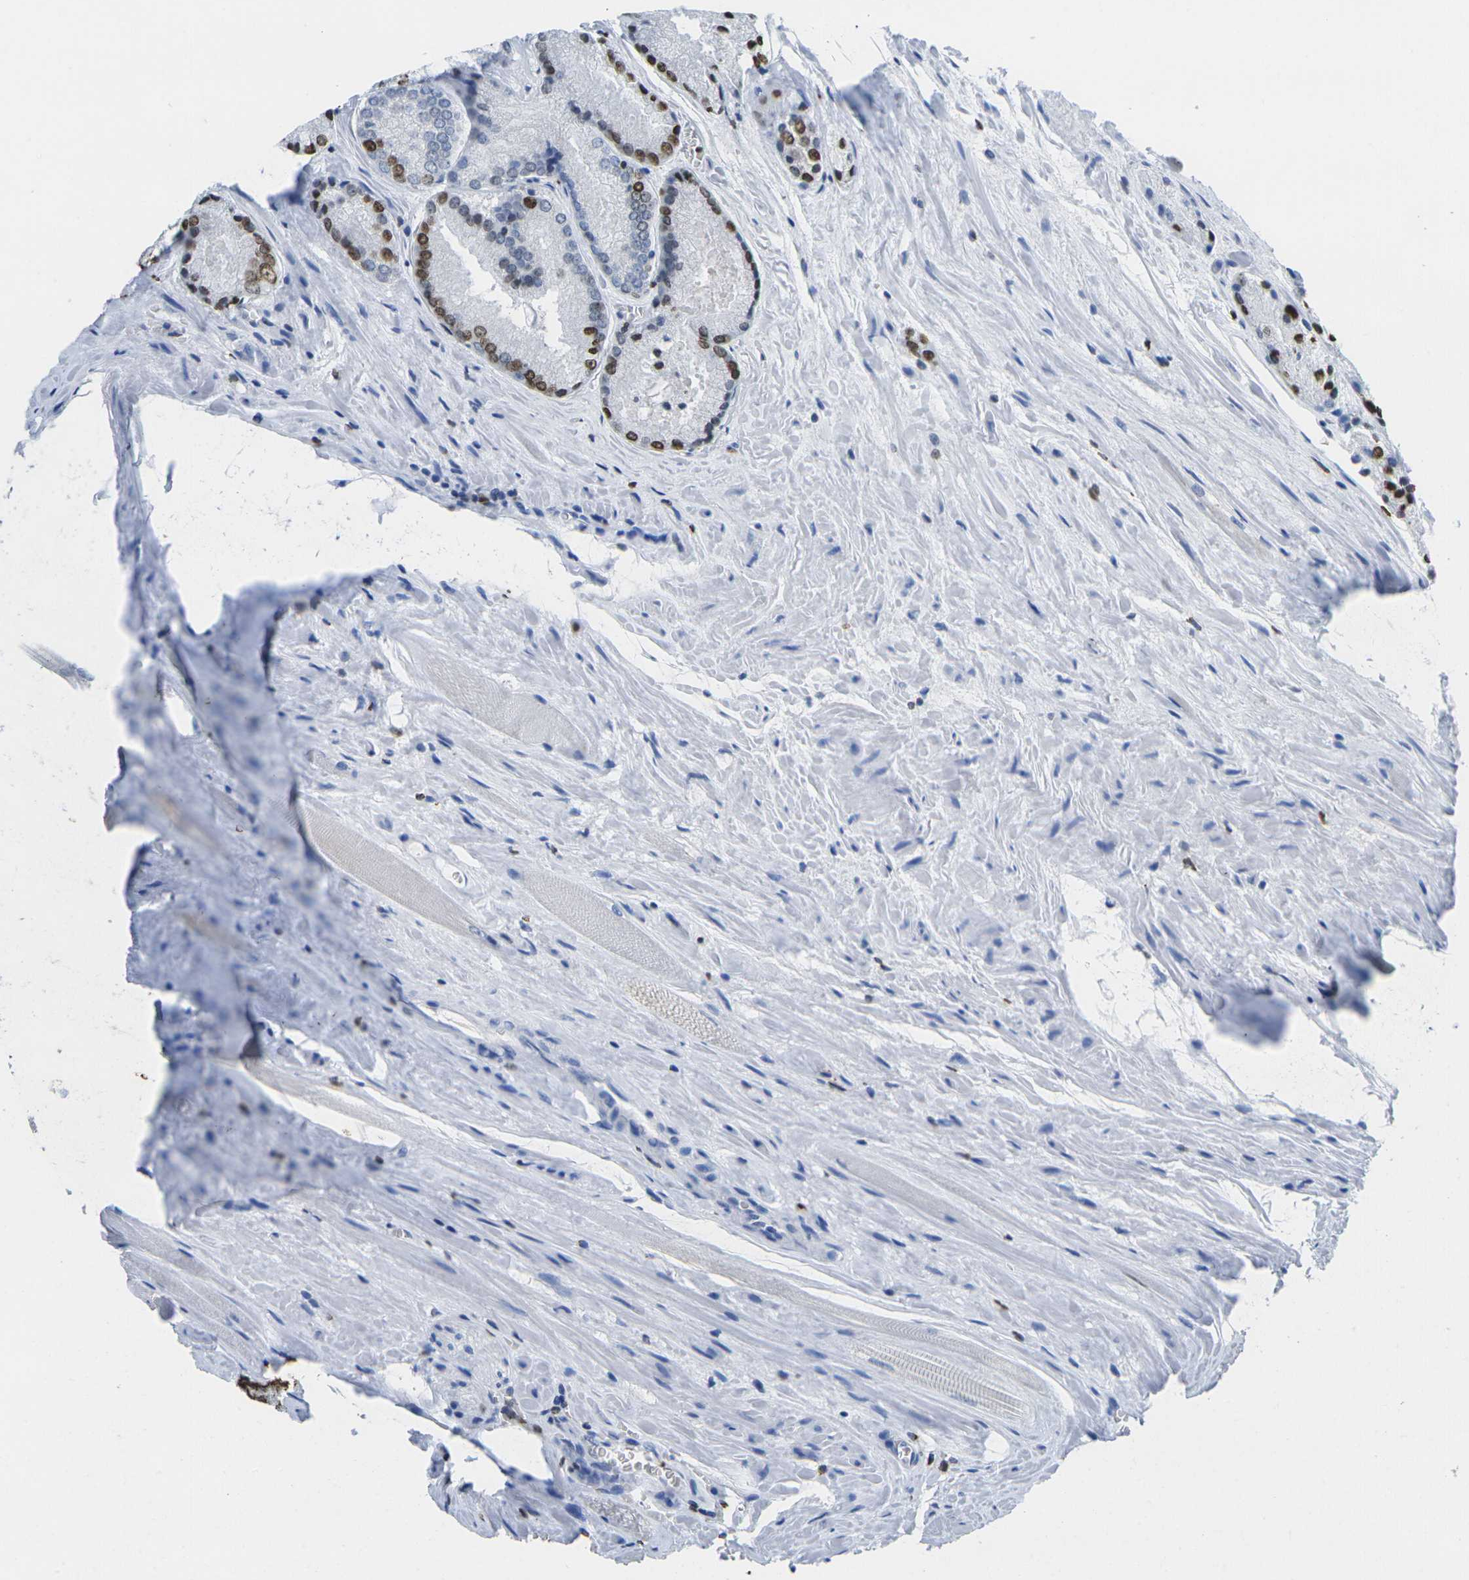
{"staining": {"intensity": "strong", "quantity": "25%-75%", "location": "nuclear"}, "tissue": "prostate cancer", "cell_type": "Tumor cells", "image_type": "cancer", "snomed": [{"axis": "morphology", "description": "Adenocarcinoma, Low grade"}, {"axis": "topography", "description": "Prostate"}], "caption": "Human adenocarcinoma (low-grade) (prostate) stained with a brown dye shows strong nuclear positive staining in approximately 25%-75% of tumor cells.", "gene": "DRAXIN", "patient": {"sex": "male", "age": 64}}